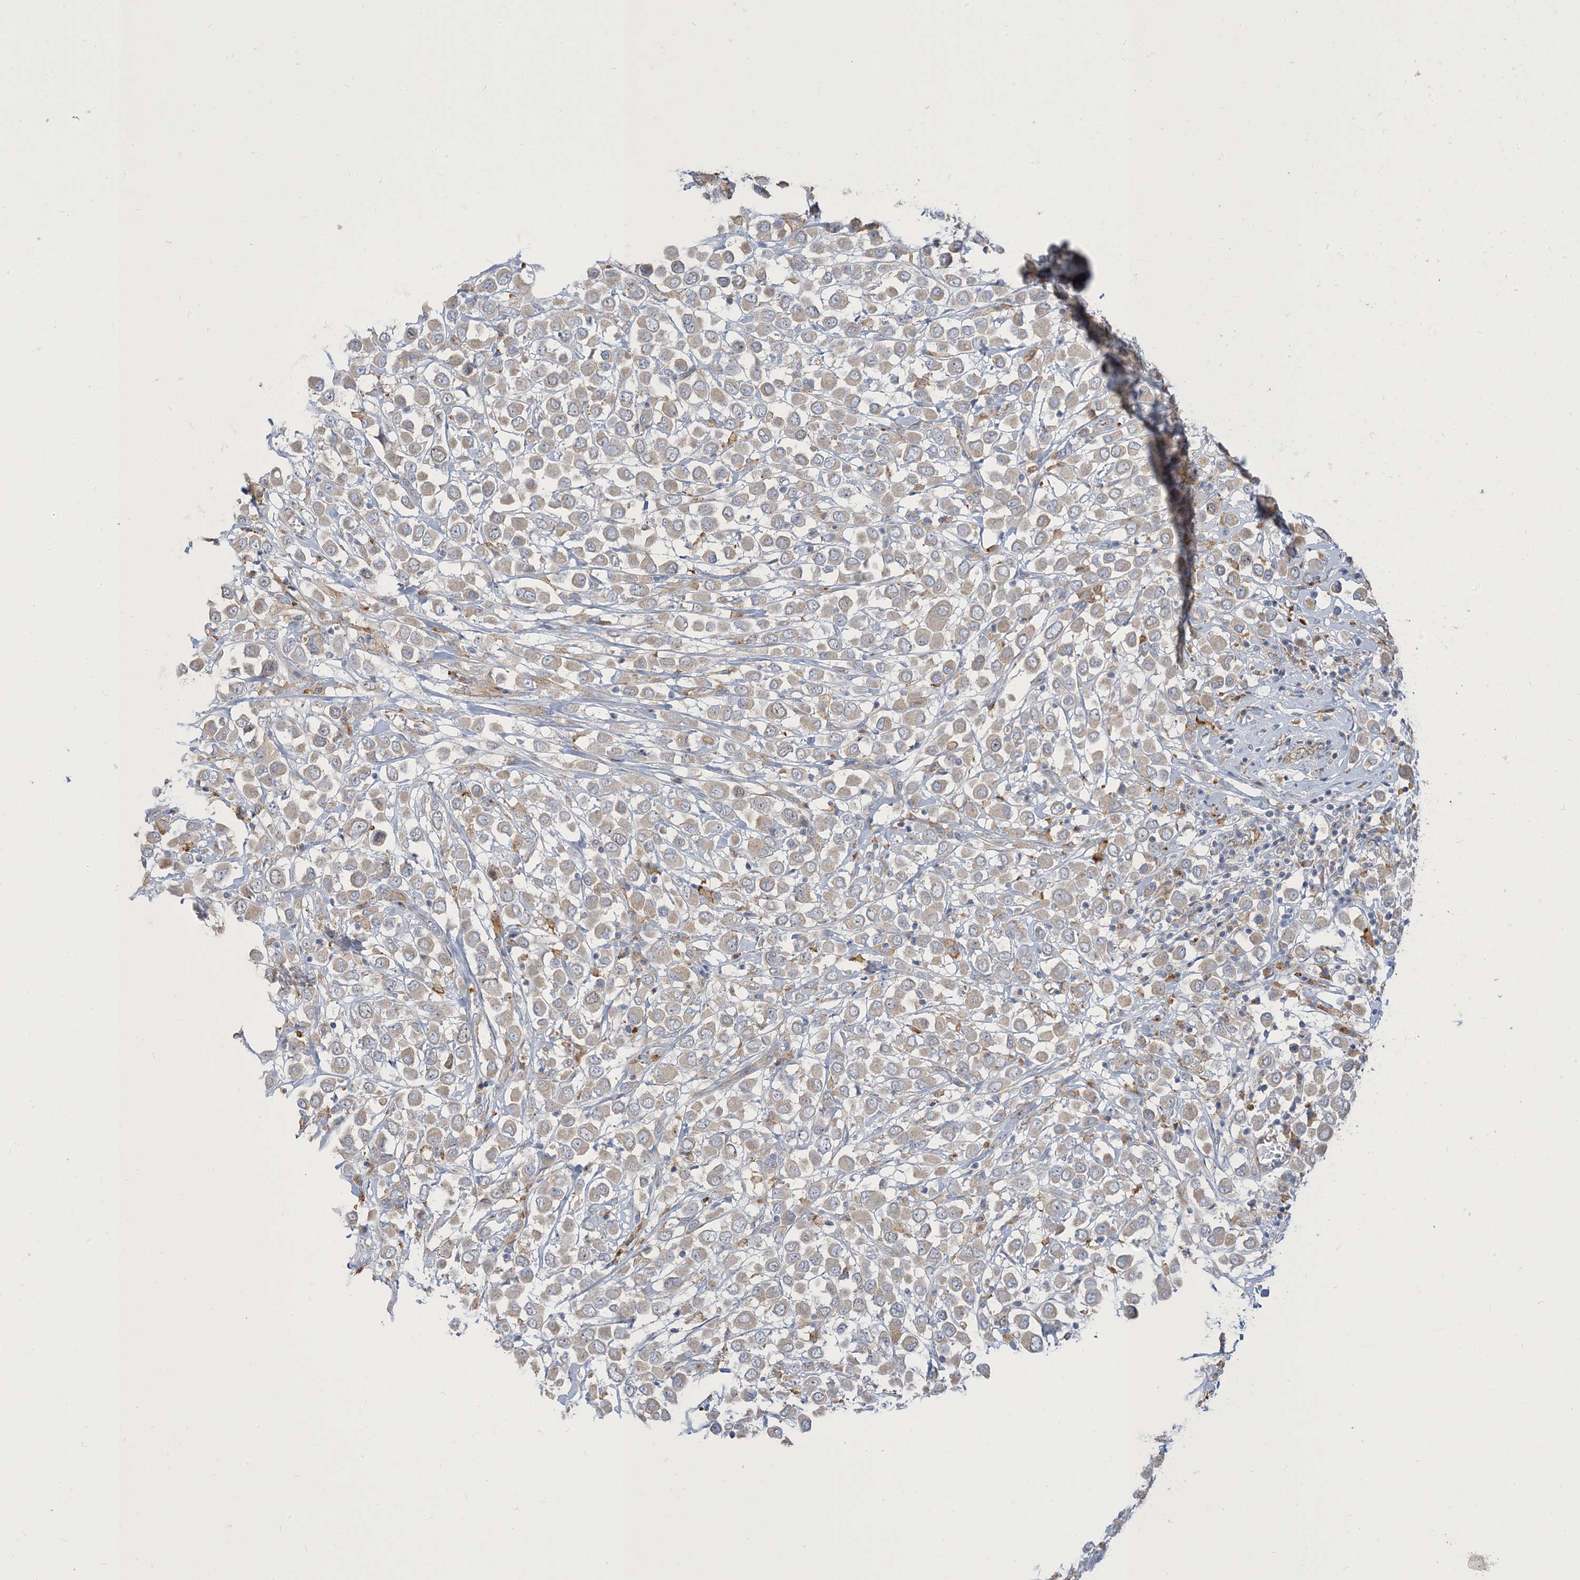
{"staining": {"intensity": "weak", "quantity": "<25%", "location": "cytoplasmic/membranous"}, "tissue": "breast cancer", "cell_type": "Tumor cells", "image_type": "cancer", "snomed": [{"axis": "morphology", "description": "Duct carcinoma"}, {"axis": "topography", "description": "Breast"}], "caption": "Human invasive ductal carcinoma (breast) stained for a protein using IHC reveals no positivity in tumor cells.", "gene": "PEAR1", "patient": {"sex": "female", "age": 61}}